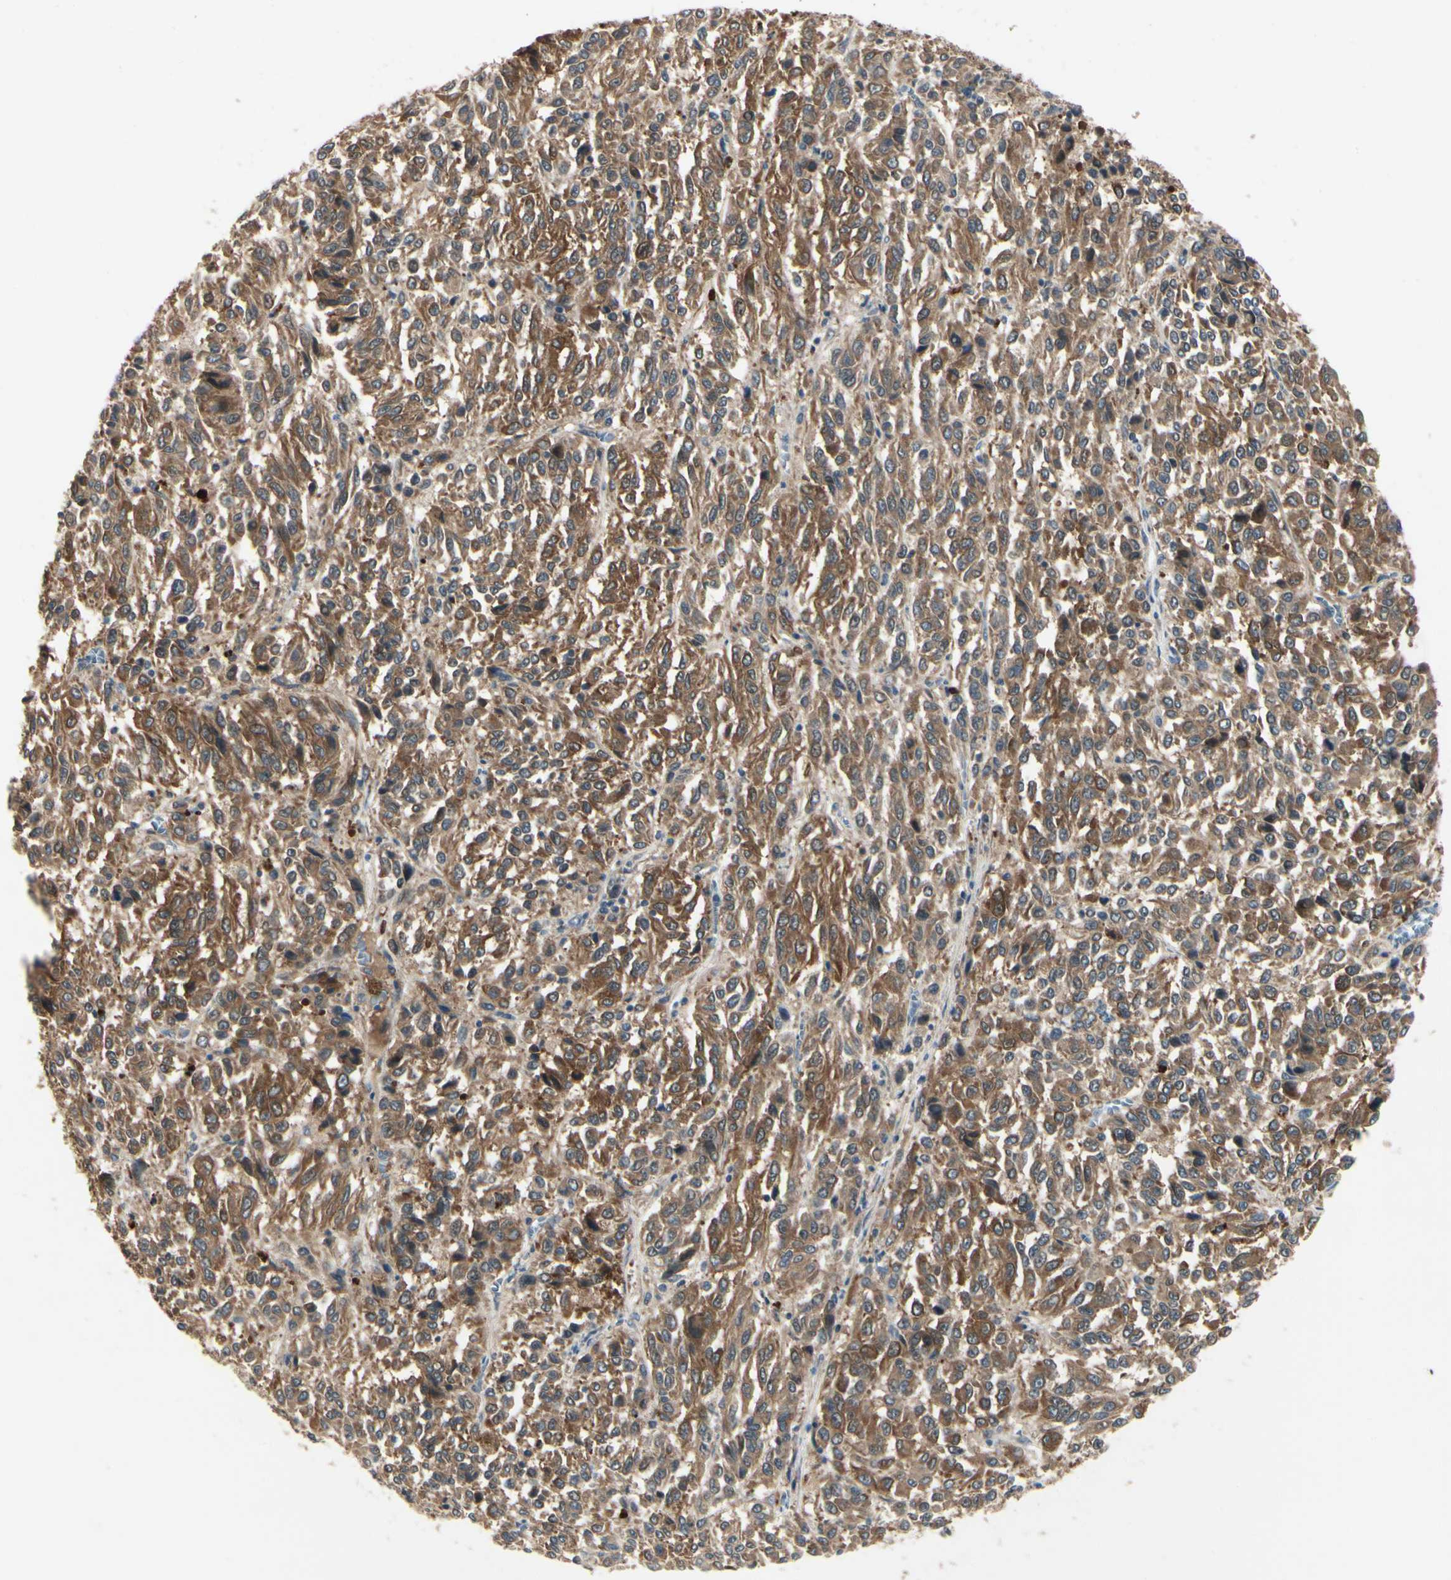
{"staining": {"intensity": "strong", "quantity": ">75%", "location": "cytoplasmic/membranous"}, "tissue": "melanoma", "cell_type": "Tumor cells", "image_type": "cancer", "snomed": [{"axis": "morphology", "description": "Malignant melanoma, Metastatic site"}, {"axis": "topography", "description": "Lung"}], "caption": "A high-resolution photomicrograph shows IHC staining of malignant melanoma (metastatic site), which exhibits strong cytoplasmic/membranous positivity in approximately >75% of tumor cells.", "gene": "RNF14", "patient": {"sex": "male", "age": 64}}